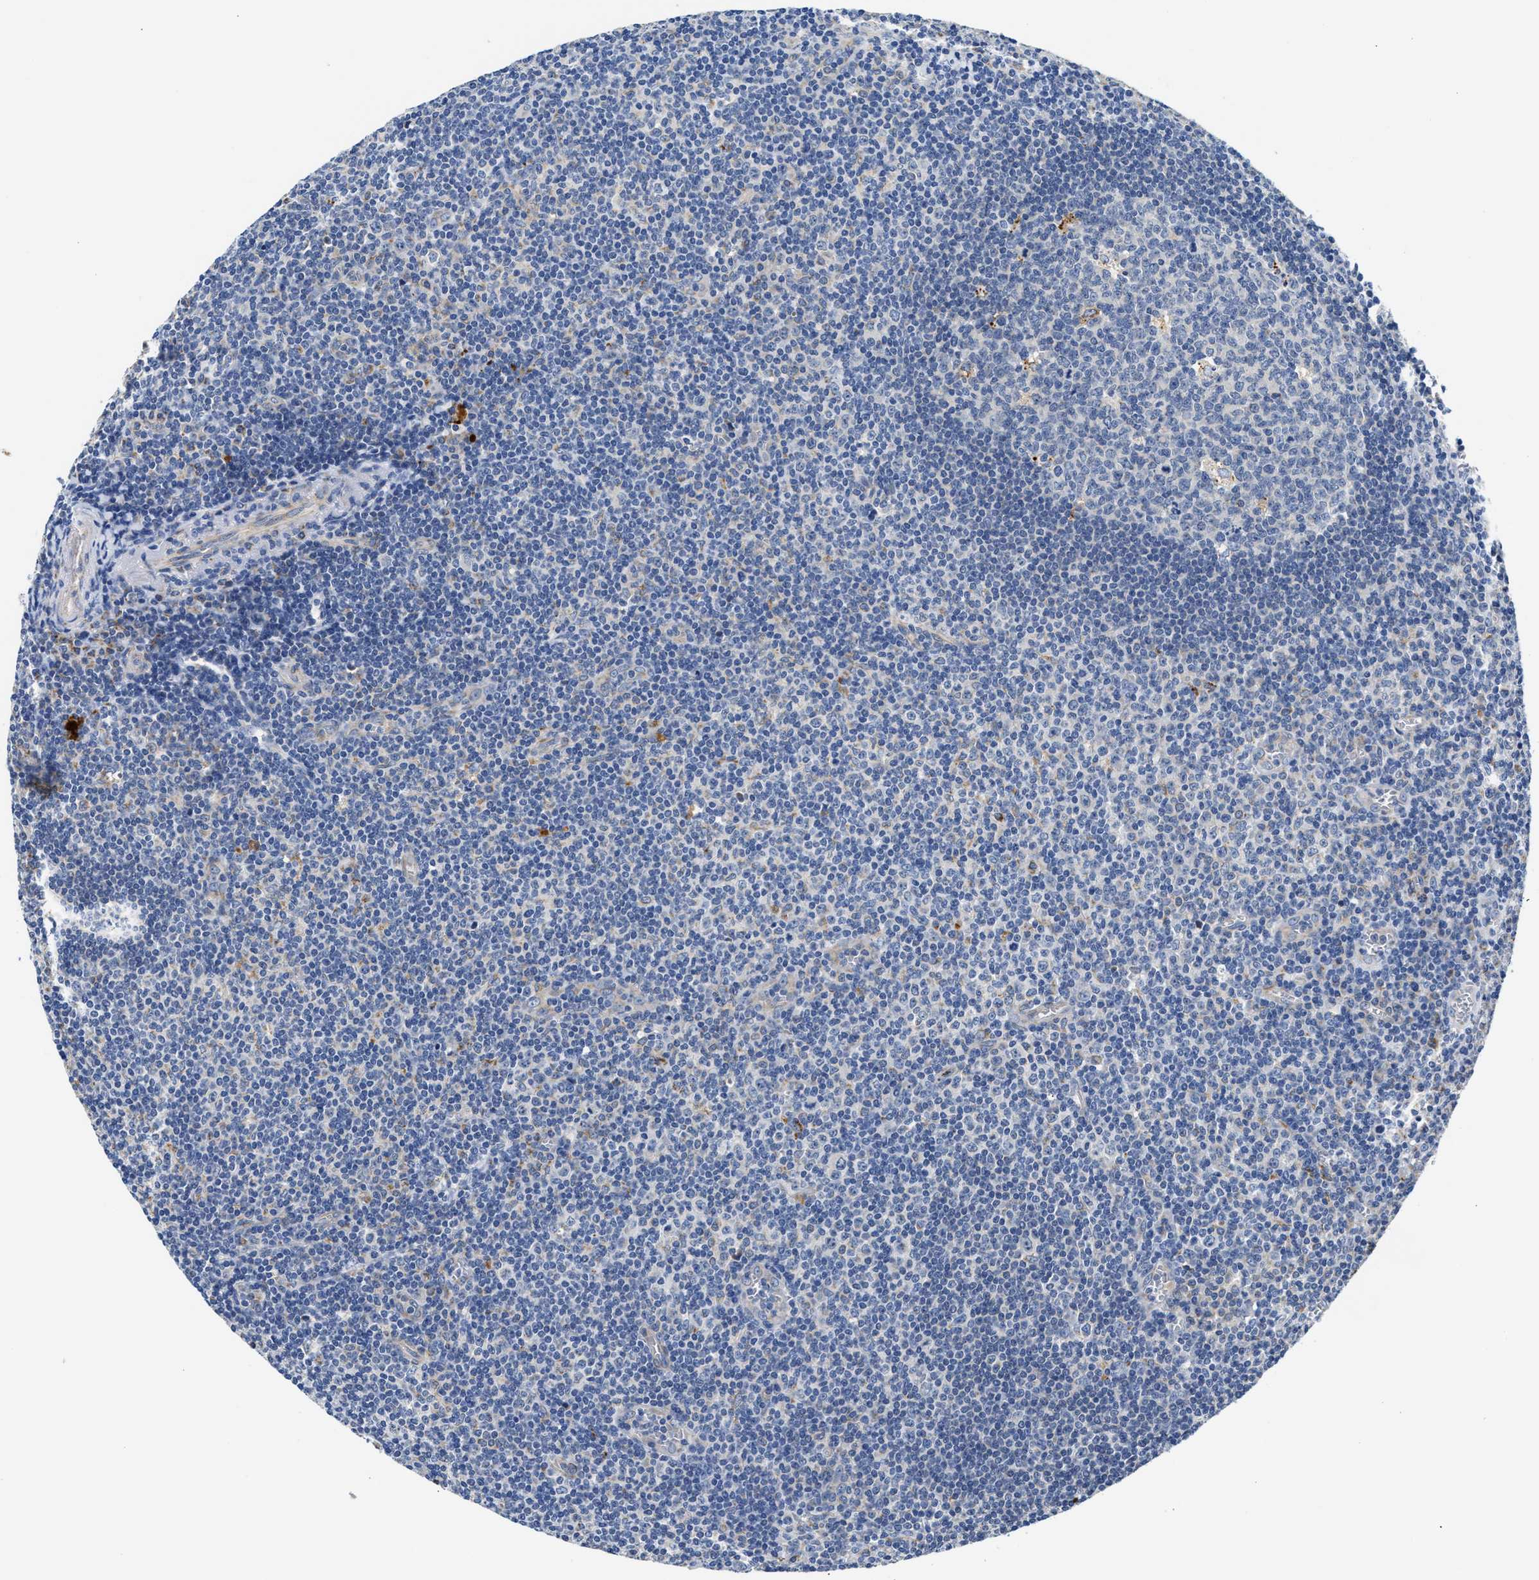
{"staining": {"intensity": "negative", "quantity": "none", "location": "none"}, "tissue": "tonsil", "cell_type": "Germinal center cells", "image_type": "normal", "snomed": [{"axis": "morphology", "description": "Normal tissue, NOS"}, {"axis": "topography", "description": "Tonsil"}], "caption": "Image shows no protein staining in germinal center cells of unremarkable tonsil.", "gene": "ACADVL", "patient": {"sex": "male", "age": 37}}